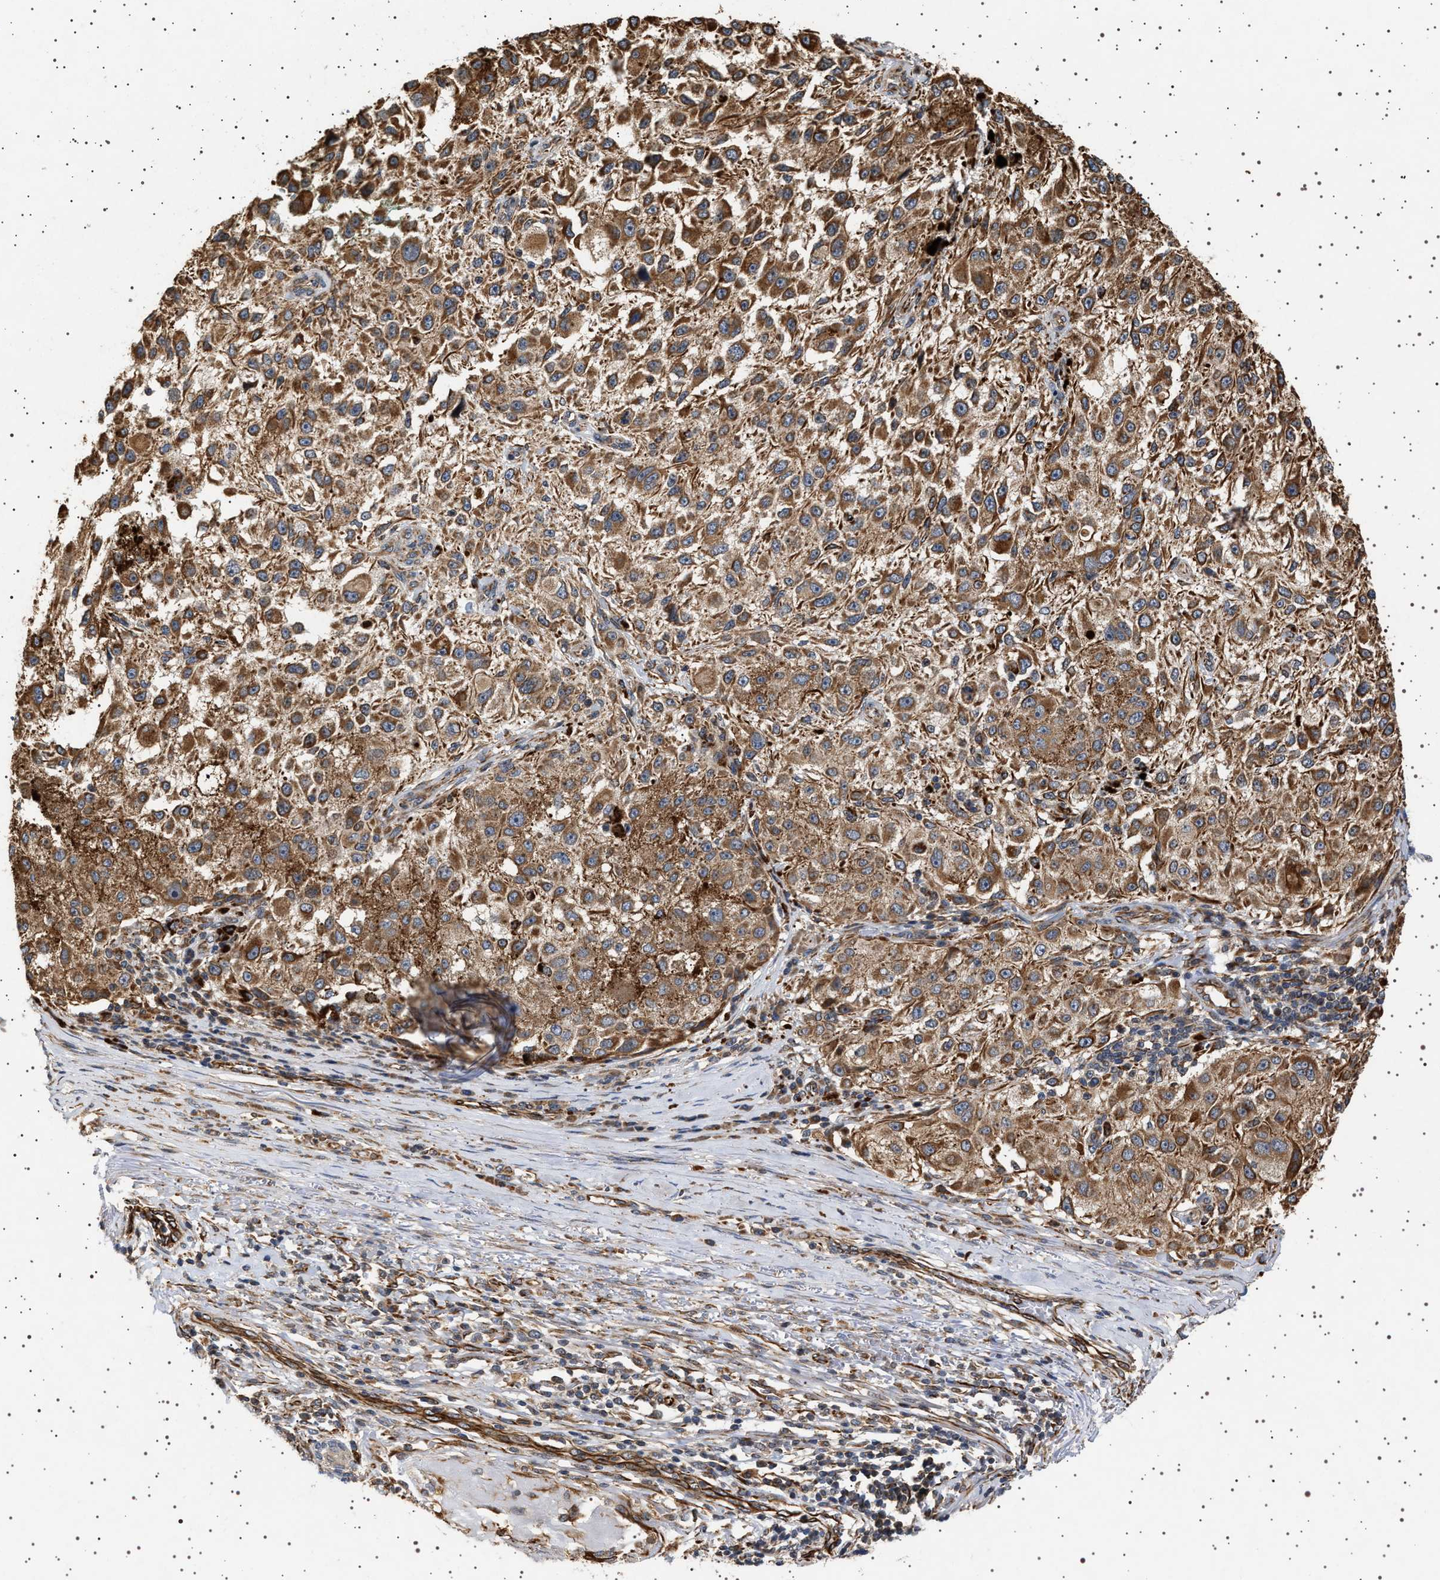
{"staining": {"intensity": "moderate", "quantity": ">75%", "location": "cytoplasmic/membranous"}, "tissue": "melanoma", "cell_type": "Tumor cells", "image_type": "cancer", "snomed": [{"axis": "morphology", "description": "Necrosis, NOS"}, {"axis": "morphology", "description": "Malignant melanoma, NOS"}, {"axis": "topography", "description": "Skin"}], "caption": "Immunohistochemistry staining of melanoma, which reveals medium levels of moderate cytoplasmic/membranous expression in about >75% of tumor cells indicating moderate cytoplasmic/membranous protein staining. The staining was performed using DAB (3,3'-diaminobenzidine) (brown) for protein detection and nuclei were counterstained in hematoxylin (blue).", "gene": "TRUB2", "patient": {"sex": "female", "age": 87}}